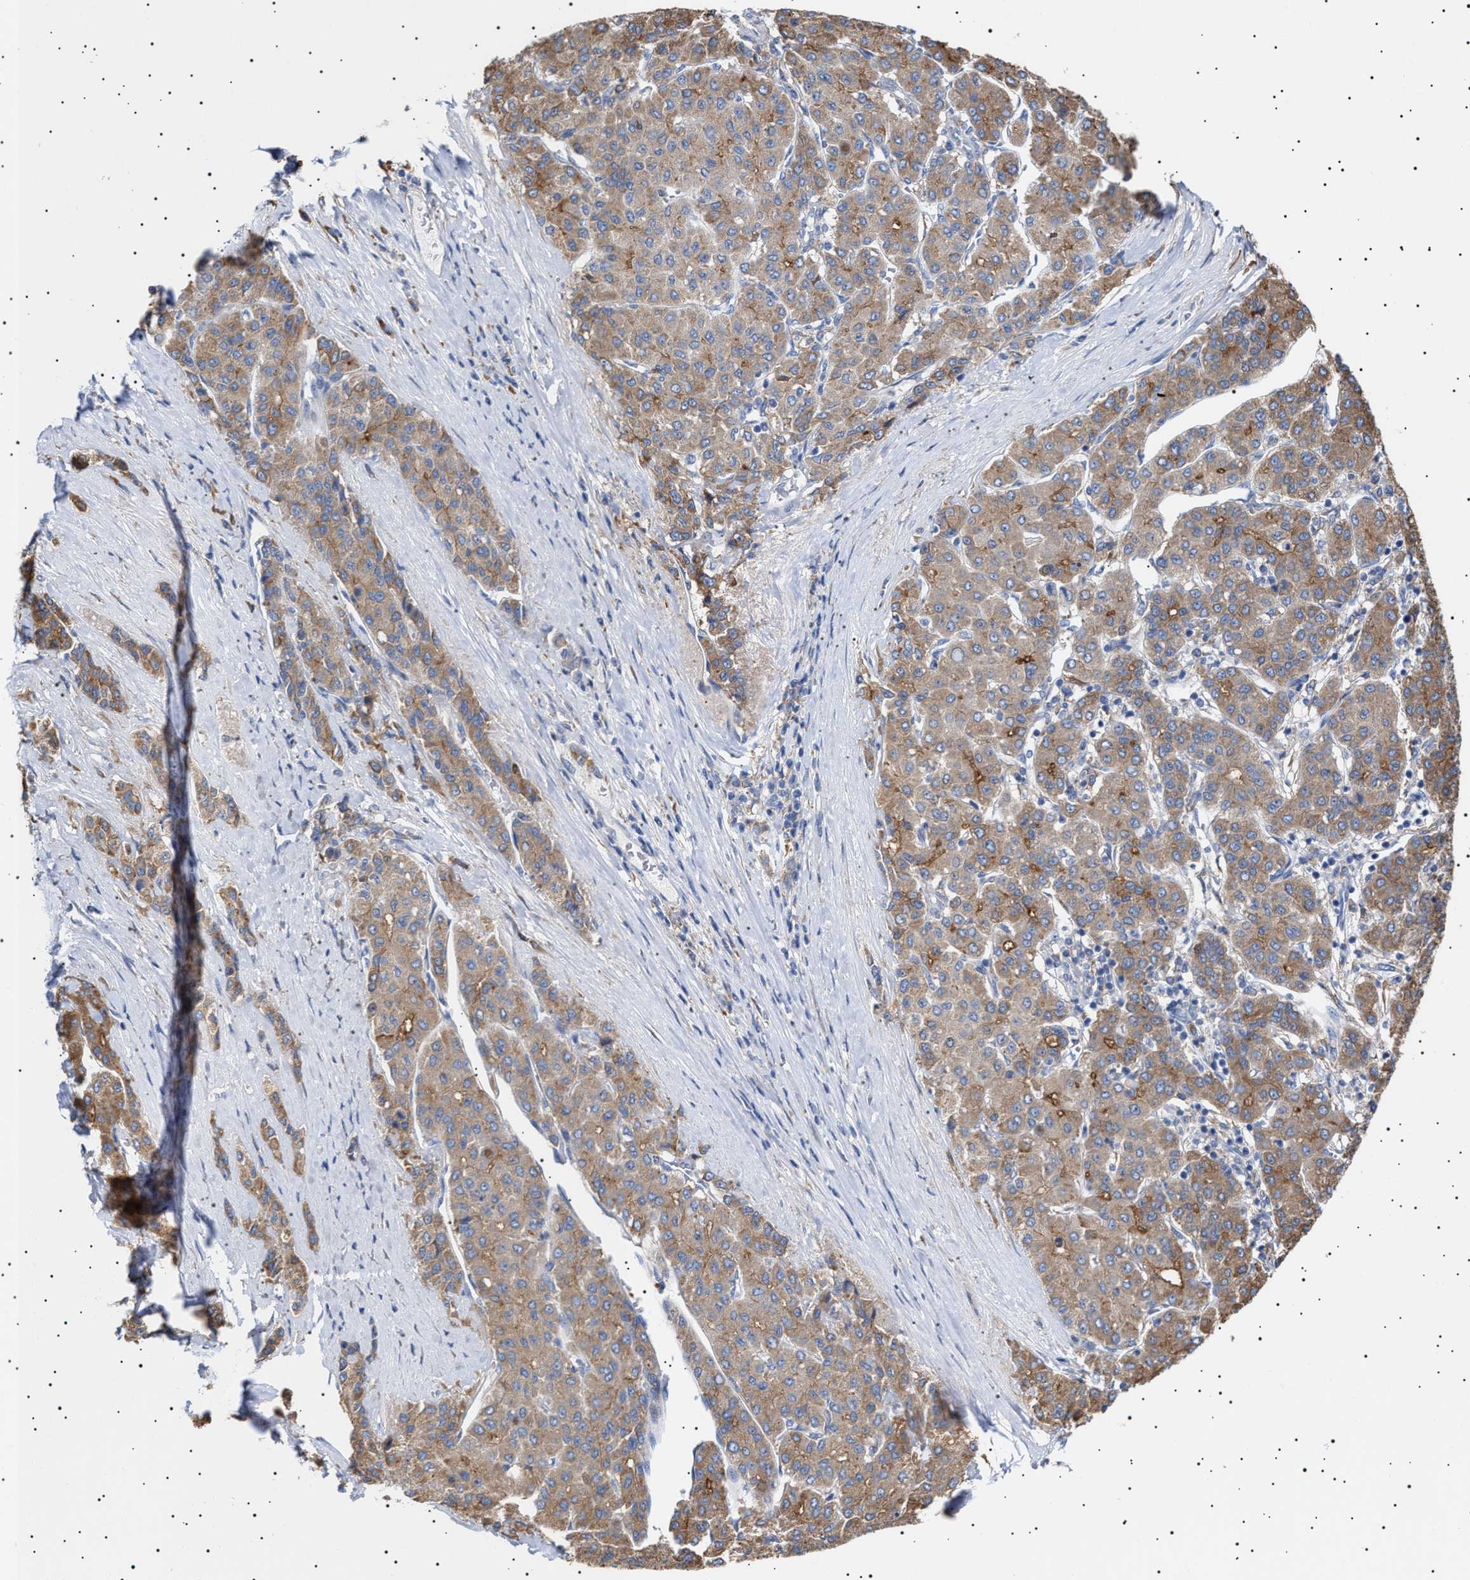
{"staining": {"intensity": "moderate", "quantity": ">75%", "location": "cytoplasmic/membranous"}, "tissue": "liver cancer", "cell_type": "Tumor cells", "image_type": "cancer", "snomed": [{"axis": "morphology", "description": "Carcinoma, Hepatocellular, NOS"}, {"axis": "topography", "description": "Liver"}], "caption": "The immunohistochemical stain highlights moderate cytoplasmic/membranous expression in tumor cells of liver cancer tissue.", "gene": "ERCC6L2", "patient": {"sex": "male", "age": 65}}